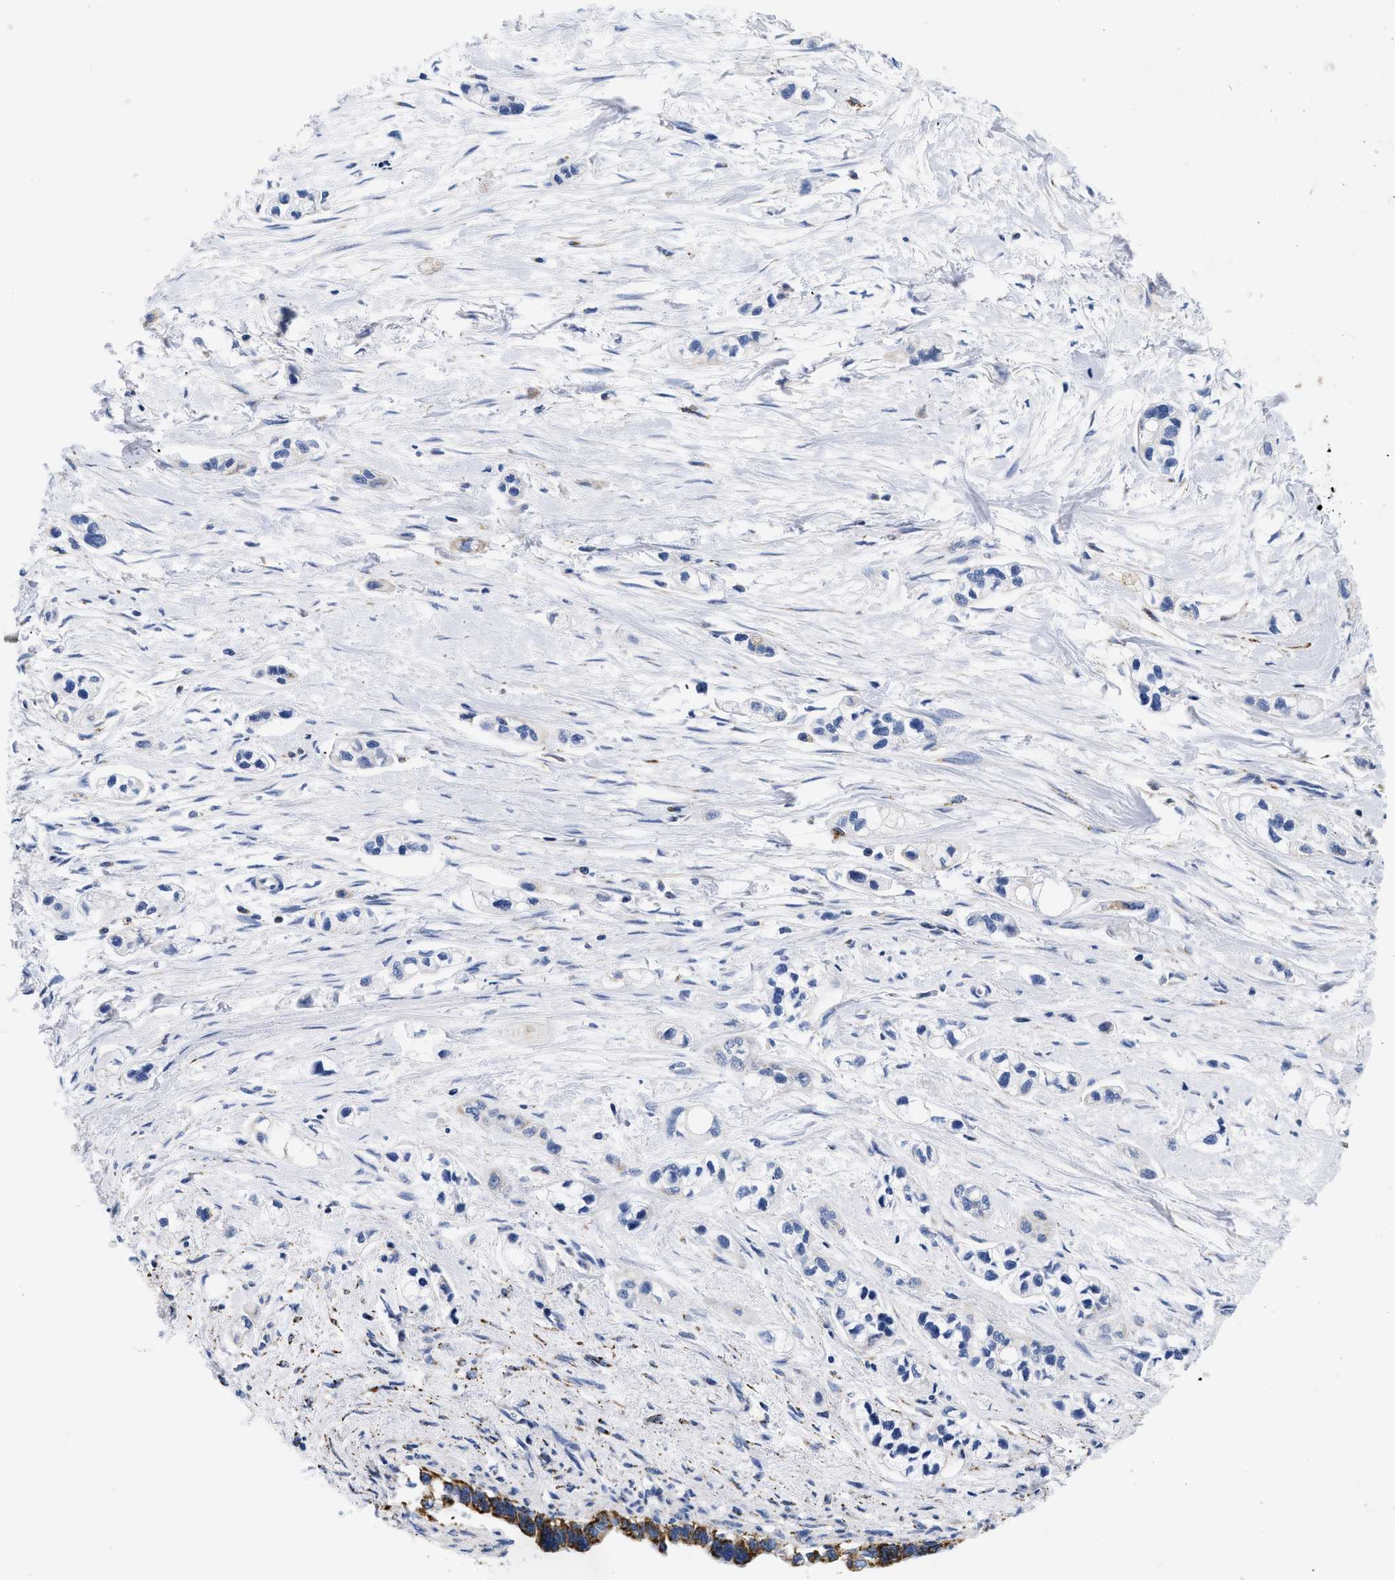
{"staining": {"intensity": "negative", "quantity": "none", "location": "none"}, "tissue": "pancreatic cancer", "cell_type": "Tumor cells", "image_type": "cancer", "snomed": [{"axis": "morphology", "description": "Adenocarcinoma, NOS"}, {"axis": "topography", "description": "Pancreas"}], "caption": "High power microscopy image of an immunohistochemistry (IHC) photomicrograph of pancreatic cancer (adenocarcinoma), revealing no significant expression in tumor cells.", "gene": "GPR149", "patient": {"sex": "male", "age": 74}}